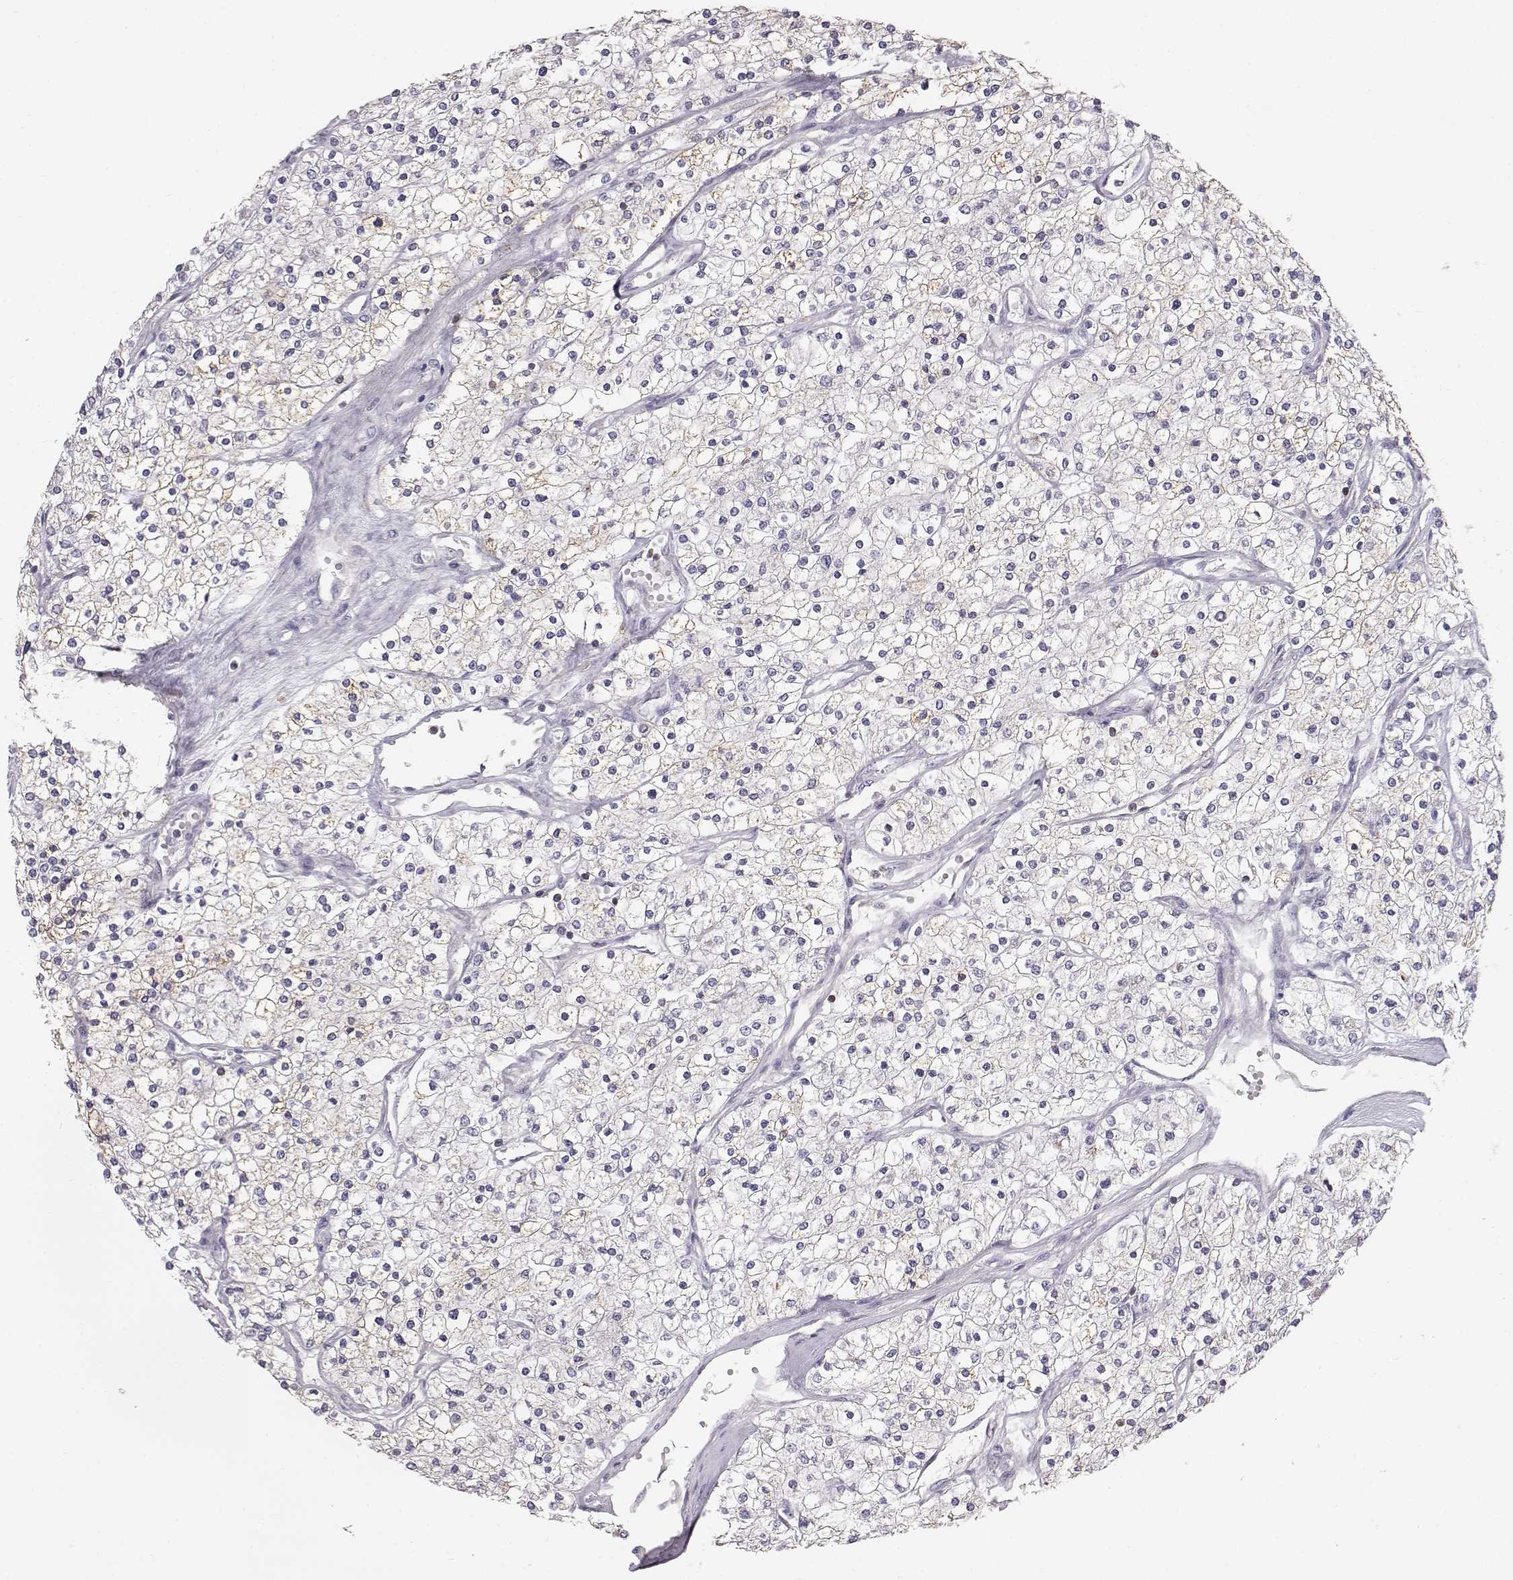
{"staining": {"intensity": "moderate", "quantity": "<25%", "location": "cytoplasmic/membranous"}, "tissue": "renal cancer", "cell_type": "Tumor cells", "image_type": "cancer", "snomed": [{"axis": "morphology", "description": "Adenocarcinoma, NOS"}, {"axis": "topography", "description": "Kidney"}], "caption": "Human renal adenocarcinoma stained for a protein (brown) exhibits moderate cytoplasmic/membranous positive expression in approximately <25% of tumor cells.", "gene": "GRAP2", "patient": {"sex": "male", "age": 80}}